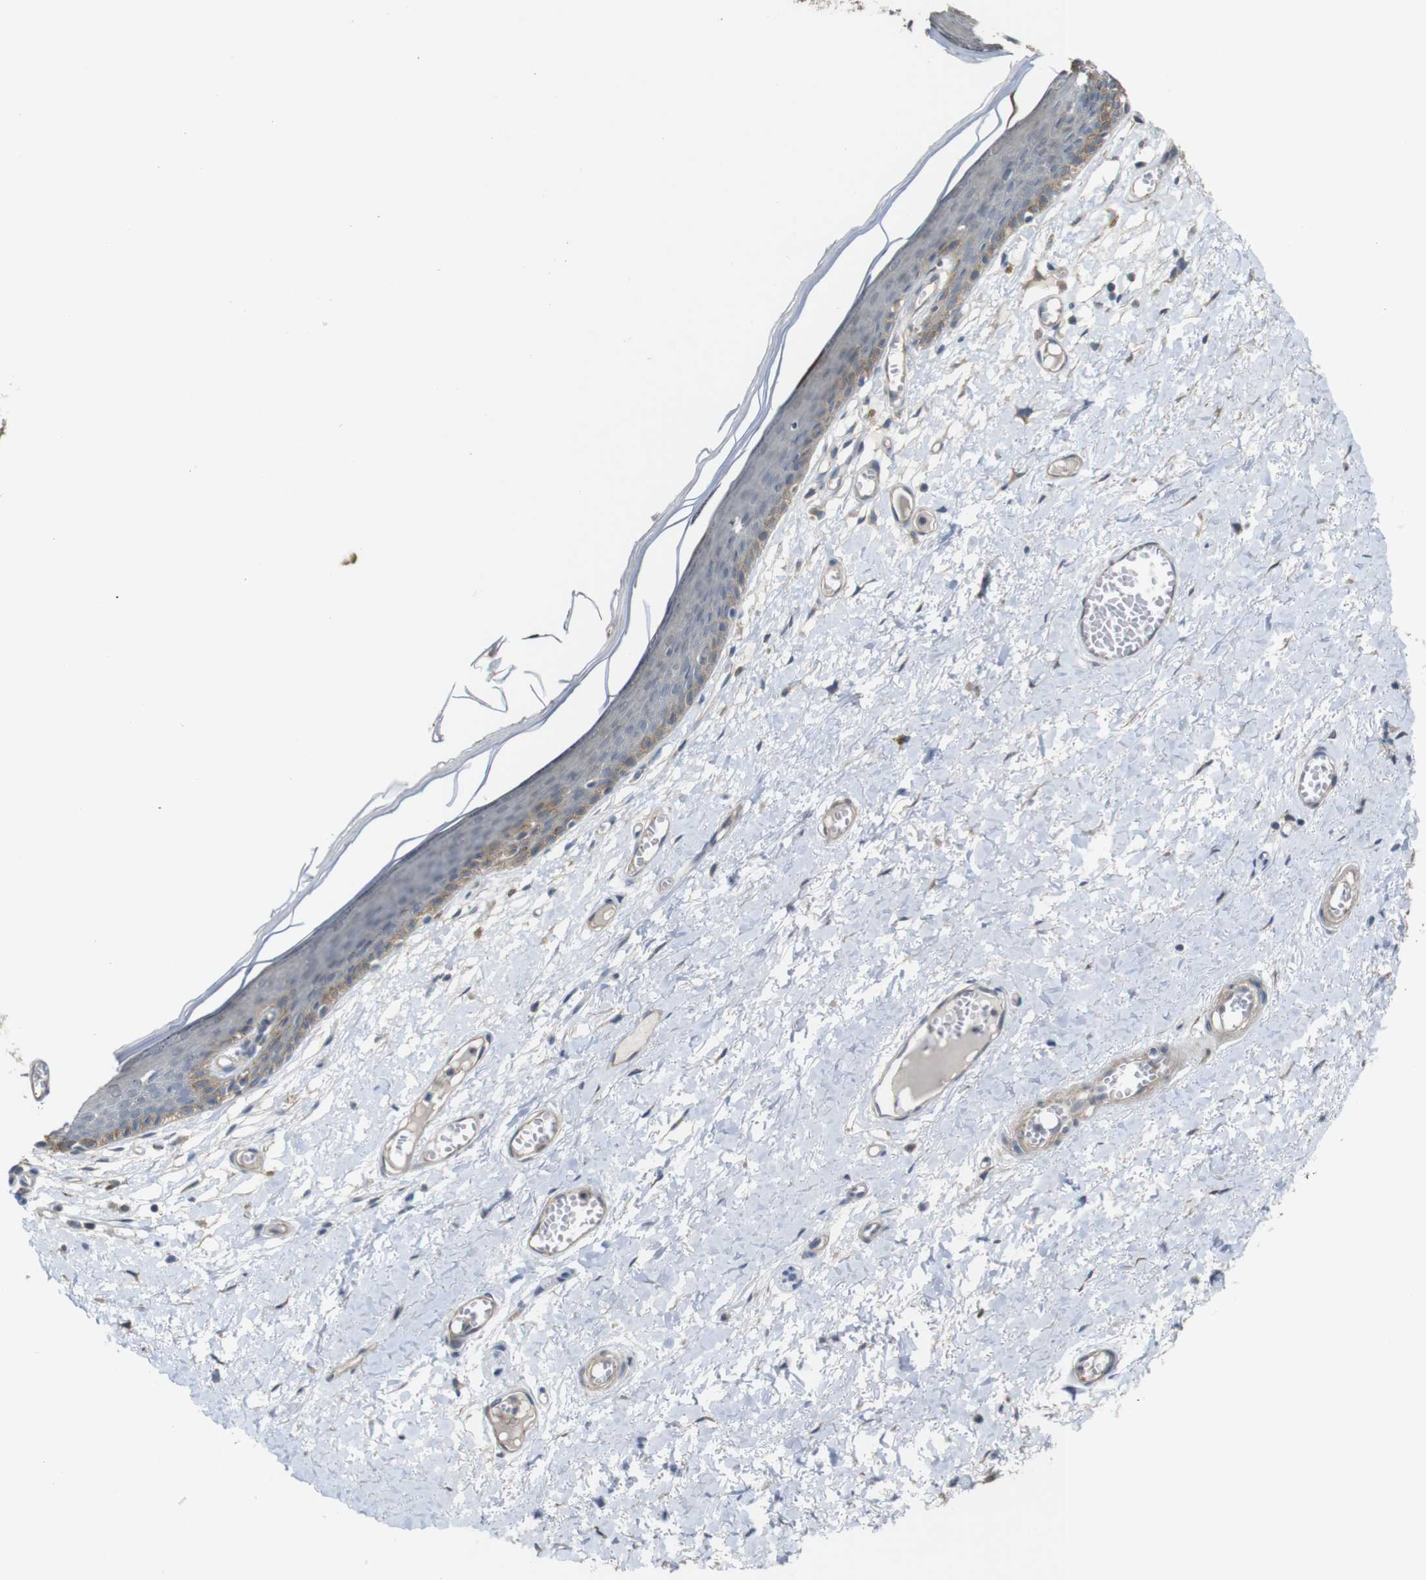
{"staining": {"intensity": "moderate", "quantity": "<25%", "location": "cytoplasmic/membranous"}, "tissue": "skin", "cell_type": "Epidermal cells", "image_type": "normal", "snomed": [{"axis": "morphology", "description": "Normal tissue, NOS"}, {"axis": "topography", "description": "Vulva"}], "caption": "This image exhibits immunohistochemistry staining of benign human skin, with low moderate cytoplasmic/membranous expression in about <25% of epidermal cells.", "gene": "CDC34", "patient": {"sex": "female", "age": 54}}